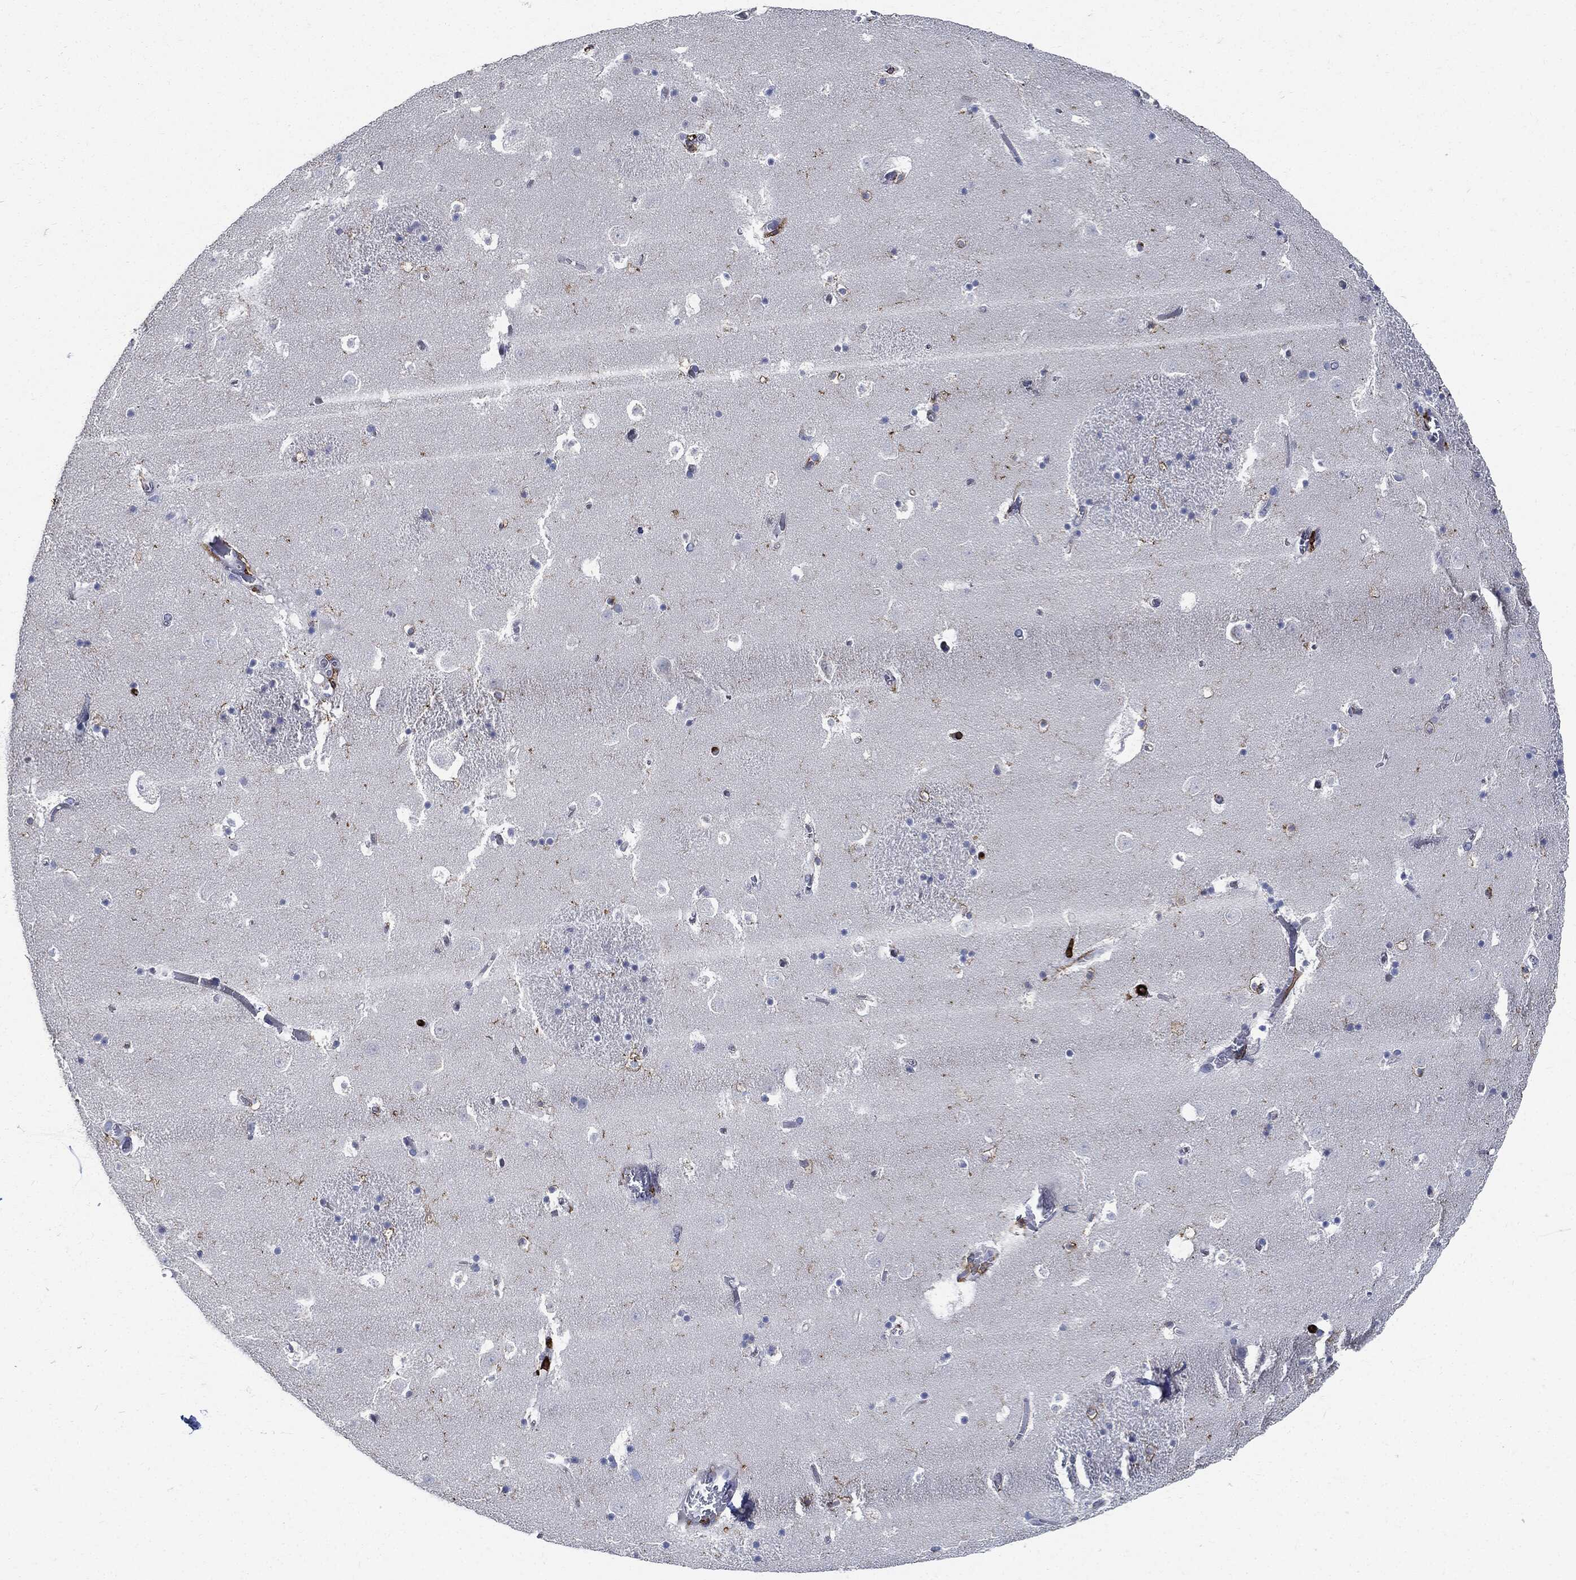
{"staining": {"intensity": "moderate", "quantity": "<25%", "location": "cytoplasmic/membranous"}, "tissue": "caudate", "cell_type": "Glial cells", "image_type": "normal", "snomed": [{"axis": "morphology", "description": "Normal tissue, NOS"}, {"axis": "topography", "description": "Lateral ventricle wall"}], "caption": "A low amount of moderate cytoplasmic/membranous staining is appreciated in approximately <25% of glial cells in normal caudate. Using DAB (brown) and hematoxylin (blue) stains, captured at high magnification using brightfield microscopy.", "gene": "PTPRC", "patient": {"sex": "female", "age": 42}}